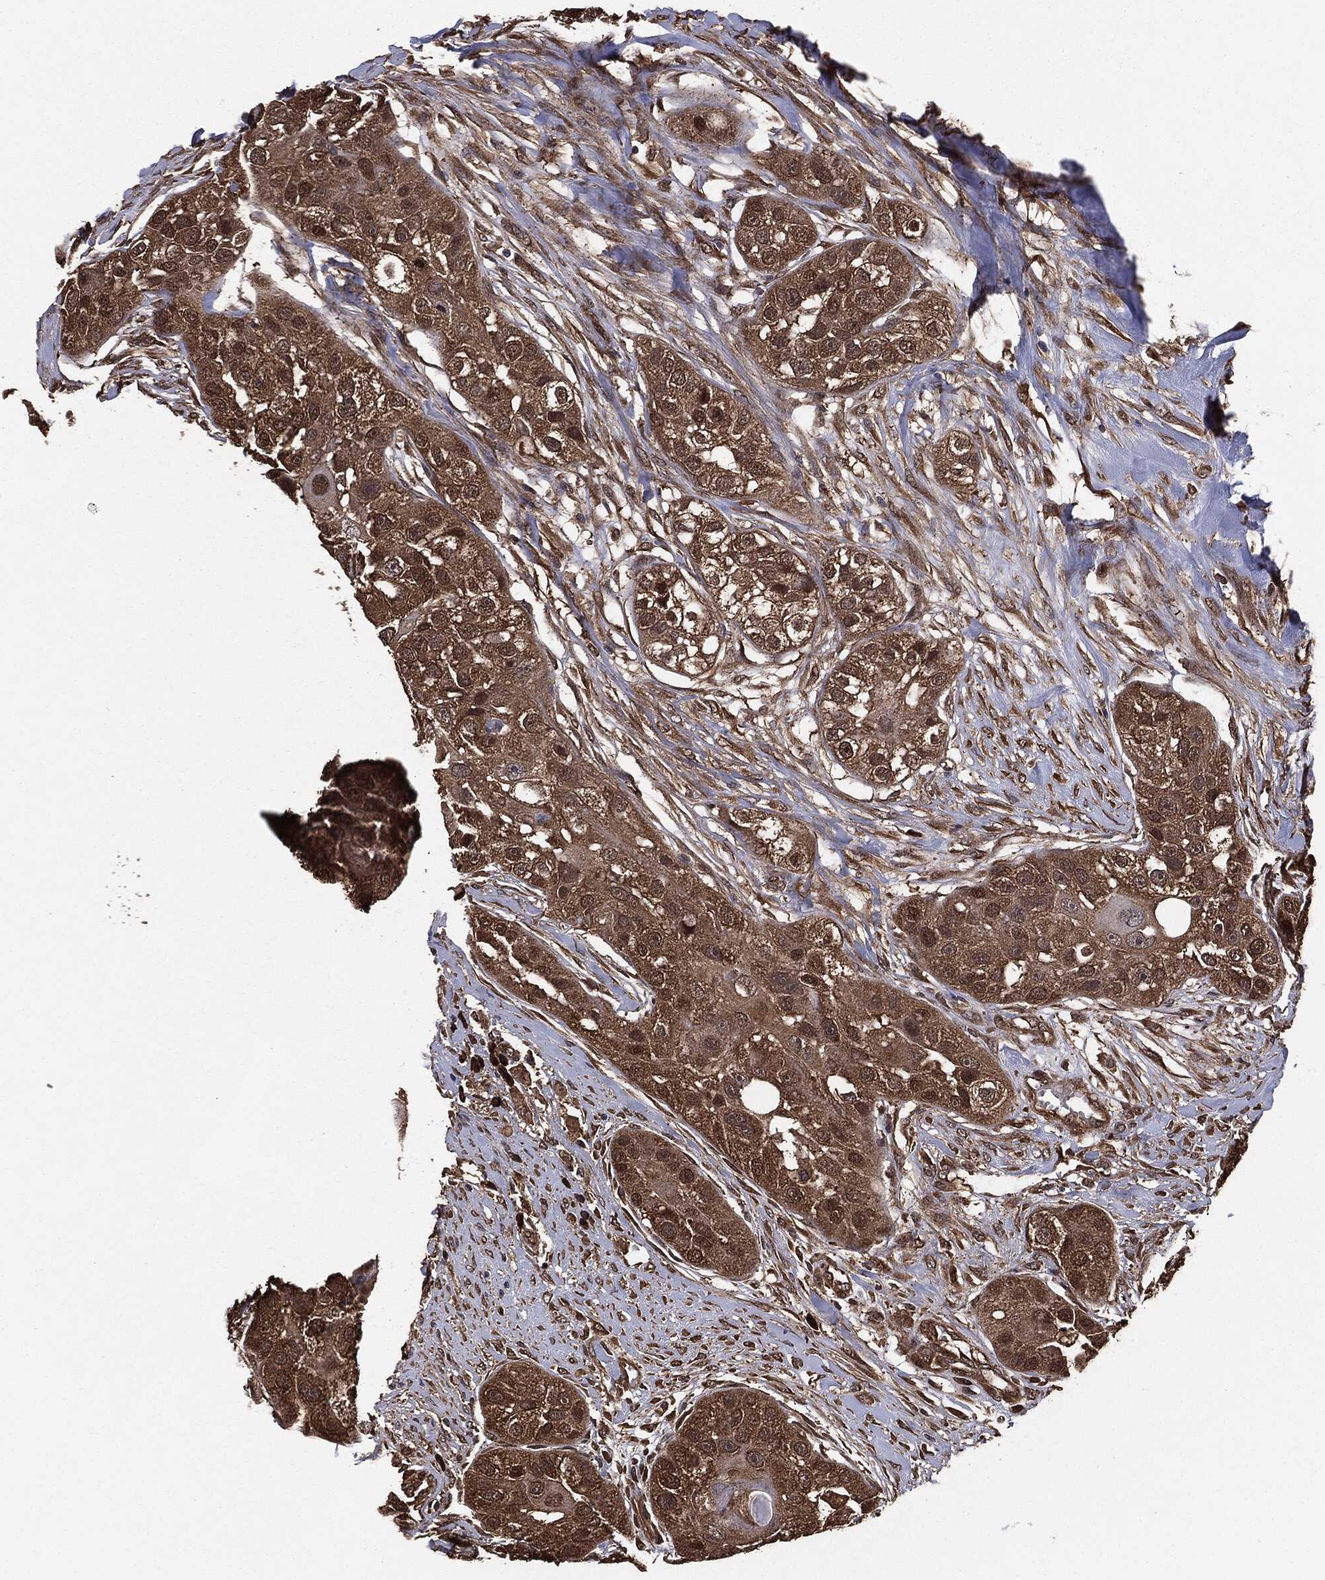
{"staining": {"intensity": "strong", "quantity": ">75%", "location": "cytoplasmic/membranous"}, "tissue": "head and neck cancer", "cell_type": "Tumor cells", "image_type": "cancer", "snomed": [{"axis": "morphology", "description": "Normal tissue, NOS"}, {"axis": "morphology", "description": "Squamous cell carcinoma, NOS"}, {"axis": "topography", "description": "Skeletal muscle"}, {"axis": "topography", "description": "Head-Neck"}], "caption": "IHC image of neoplastic tissue: human head and neck cancer (squamous cell carcinoma) stained using immunohistochemistry (IHC) displays high levels of strong protein expression localized specifically in the cytoplasmic/membranous of tumor cells, appearing as a cytoplasmic/membranous brown color.", "gene": "NME1", "patient": {"sex": "male", "age": 51}}